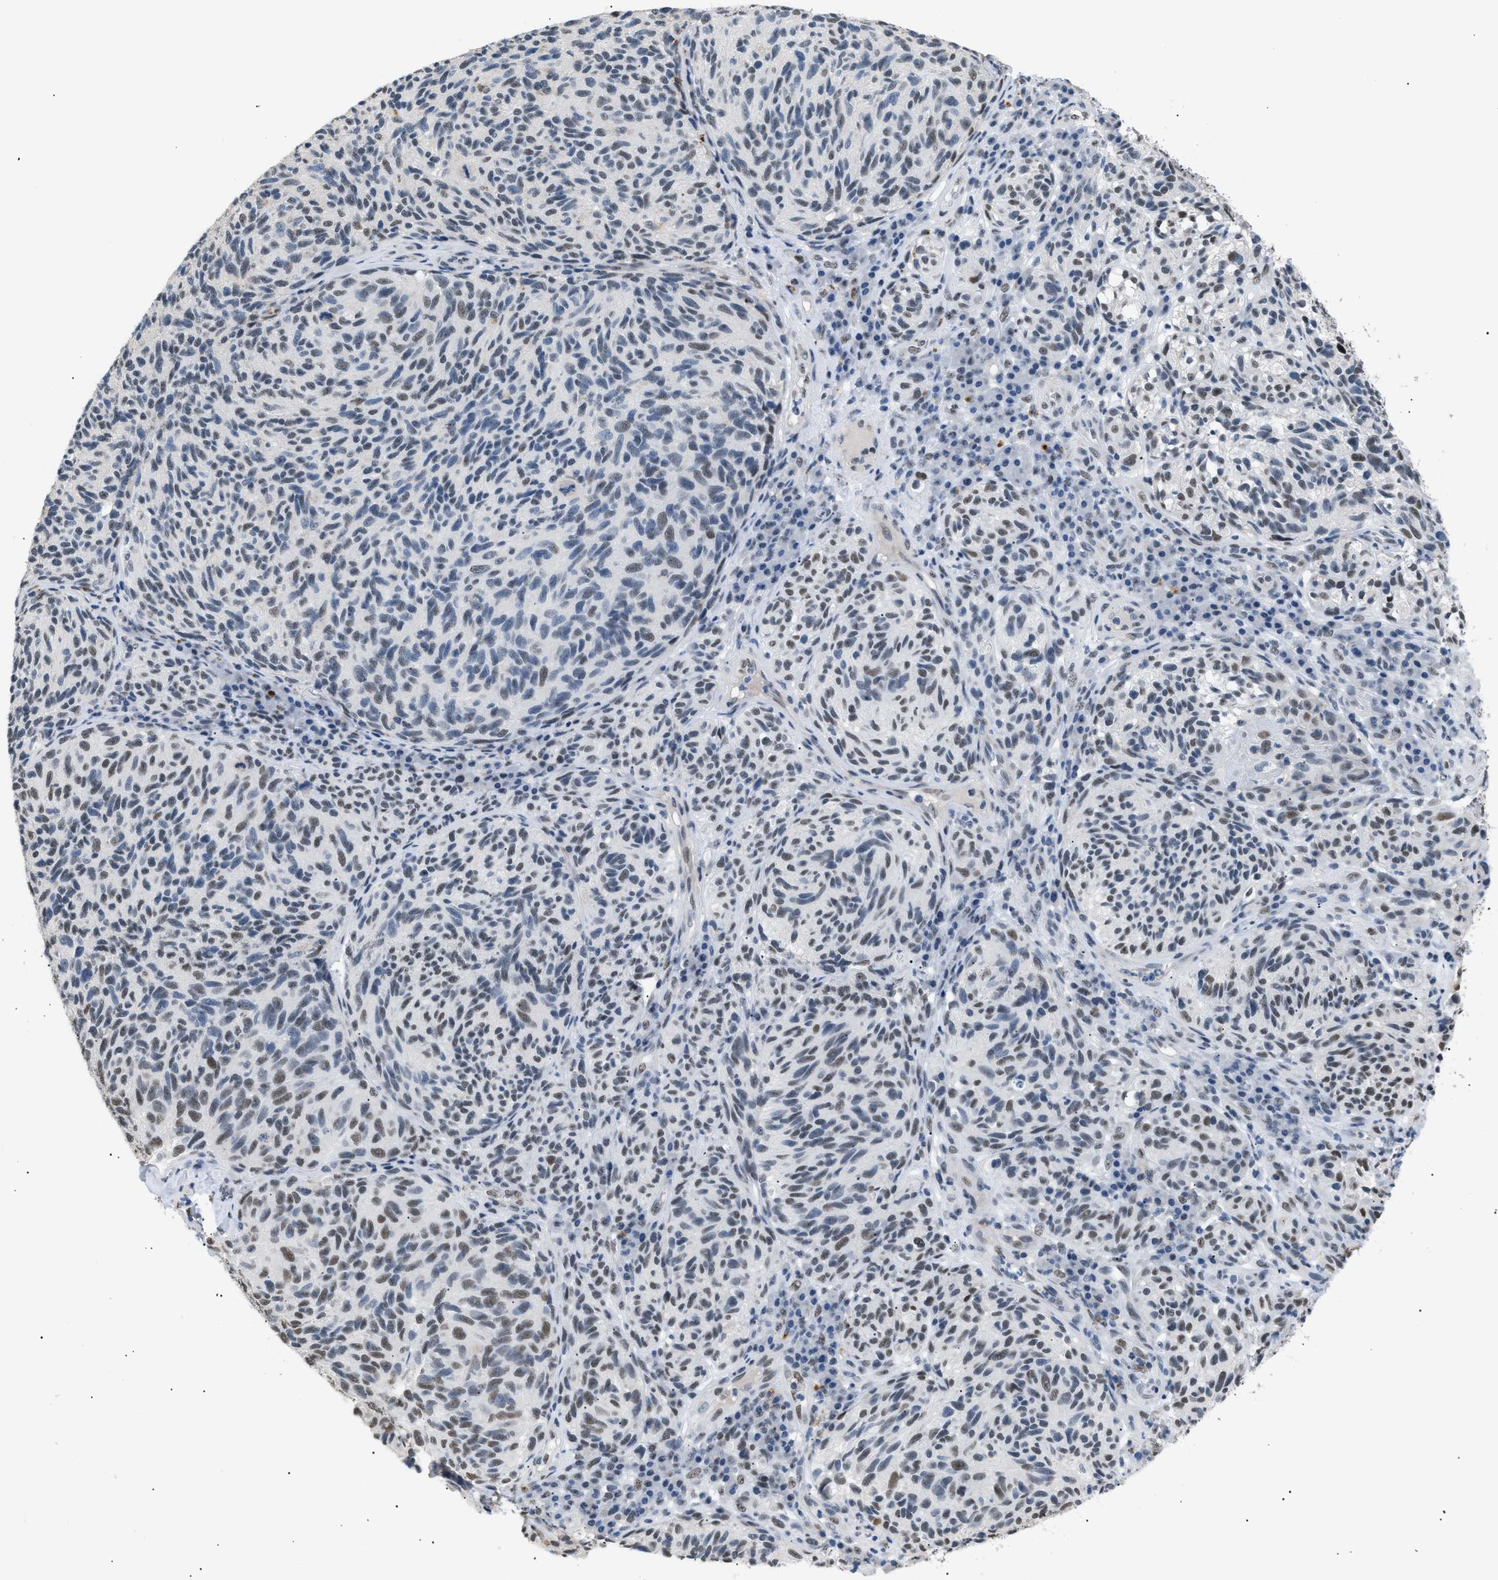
{"staining": {"intensity": "weak", "quantity": "25%-75%", "location": "nuclear"}, "tissue": "melanoma", "cell_type": "Tumor cells", "image_type": "cancer", "snomed": [{"axis": "morphology", "description": "Malignant melanoma, NOS"}, {"axis": "topography", "description": "Skin"}], "caption": "Malignant melanoma stained with a brown dye displays weak nuclear positive staining in approximately 25%-75% of tumor cells.", "gene": "KCNC3", "patient": {"sex": "female", "age": 73}}